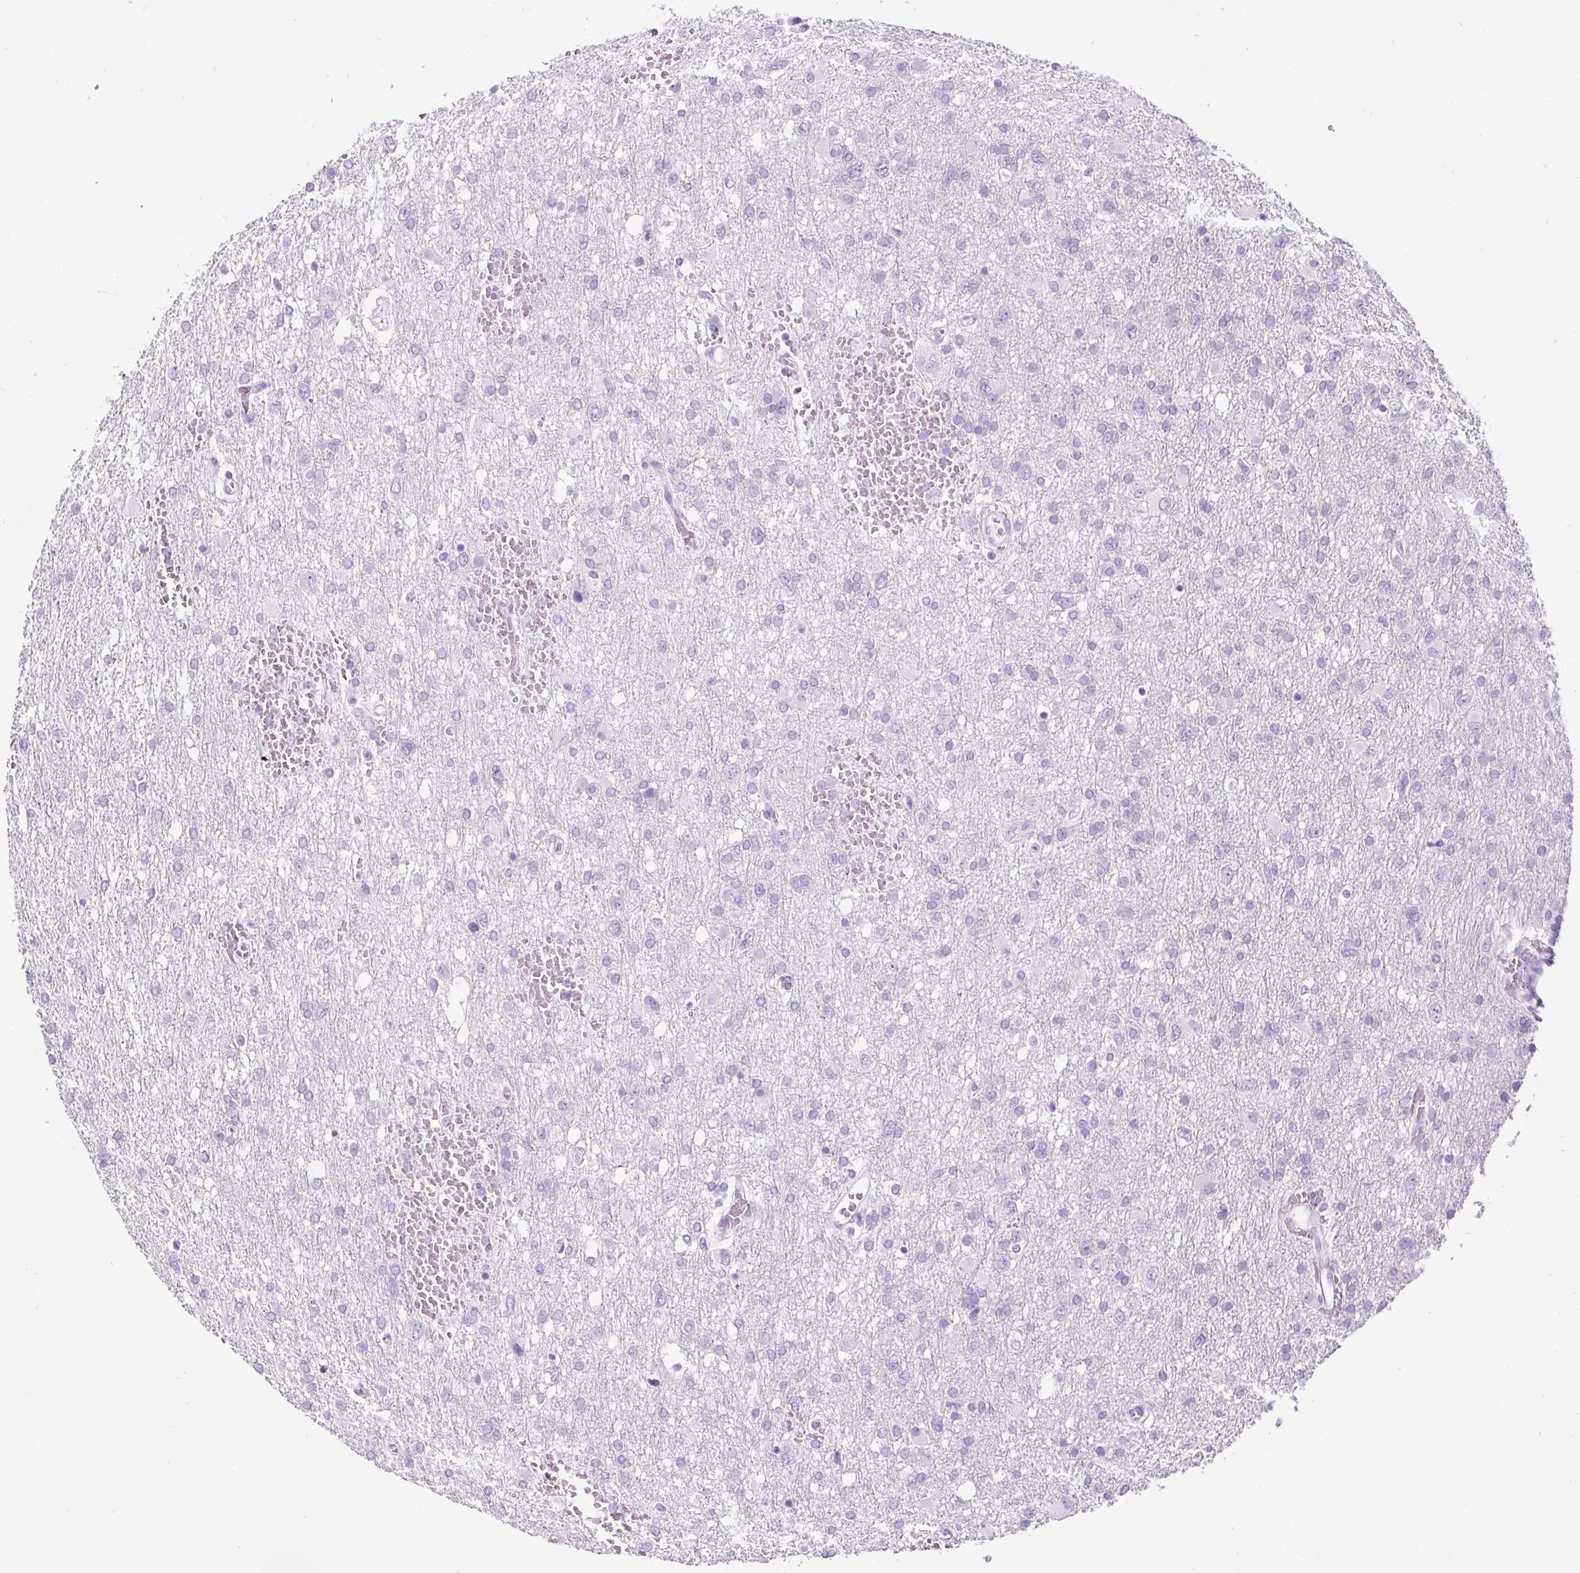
{"staining": {"intensity": "negative", "quantity": "none", "location": "none"}, "tissue": "glioma", "cell_type": "Tumor cells", "image_type": "cancer", "snomed": [{"axis": "morphology", "description": "Glioma, malignant, High grade"}, {"axis": "topography", "description": "Brain"}], "caption": "An image of glioma stained for a protein exhibits no brown staining in tumor cells. The staining was performed using DAB to visualize the protein expression in brown, while the nuclei were stained in blue with hematoxylin (Magnification: 20x).", "gene": "PDIA2", "patient": {"sex": "male", "age": 61}}